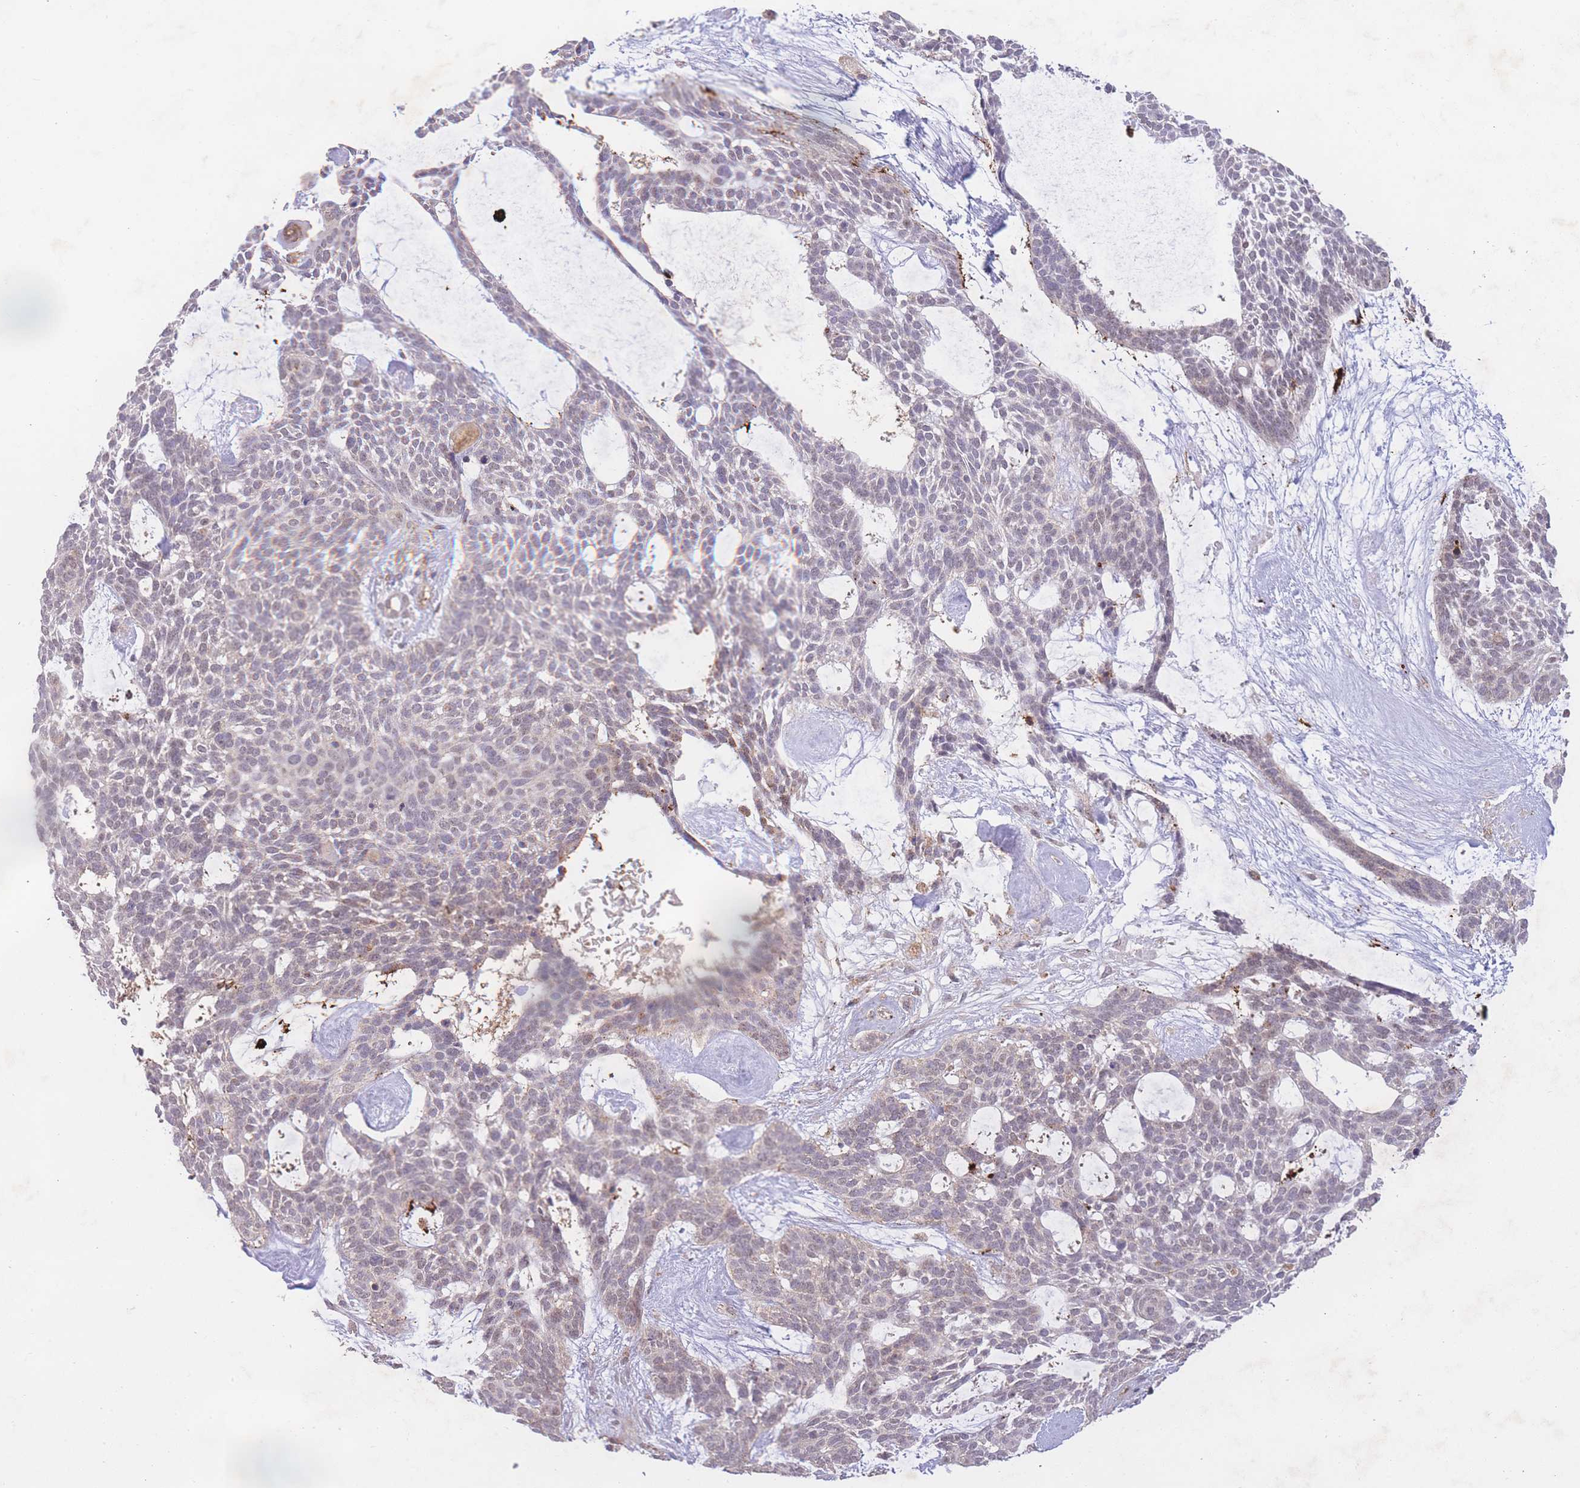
{"staining": {"intensity": "negative", "quantity": "none", "location": "none"}, "tissue": "skin cancer", "cell_type": "Tumor cells", "image_type": "cancer", "snomed": [{"axis": "morphology", "description": "Basal cell carcinoma"}, {"axis": "topography", "description": "Skin"}], "caption": "High power microscopy micrograph of an immunohistochemistry micrograph of skin cancer (basal cell carcinoma), revealing no significant positivity in tumor cells.", "gene": "RNF144B", "patient": {"sex": "male", "age": 61}}